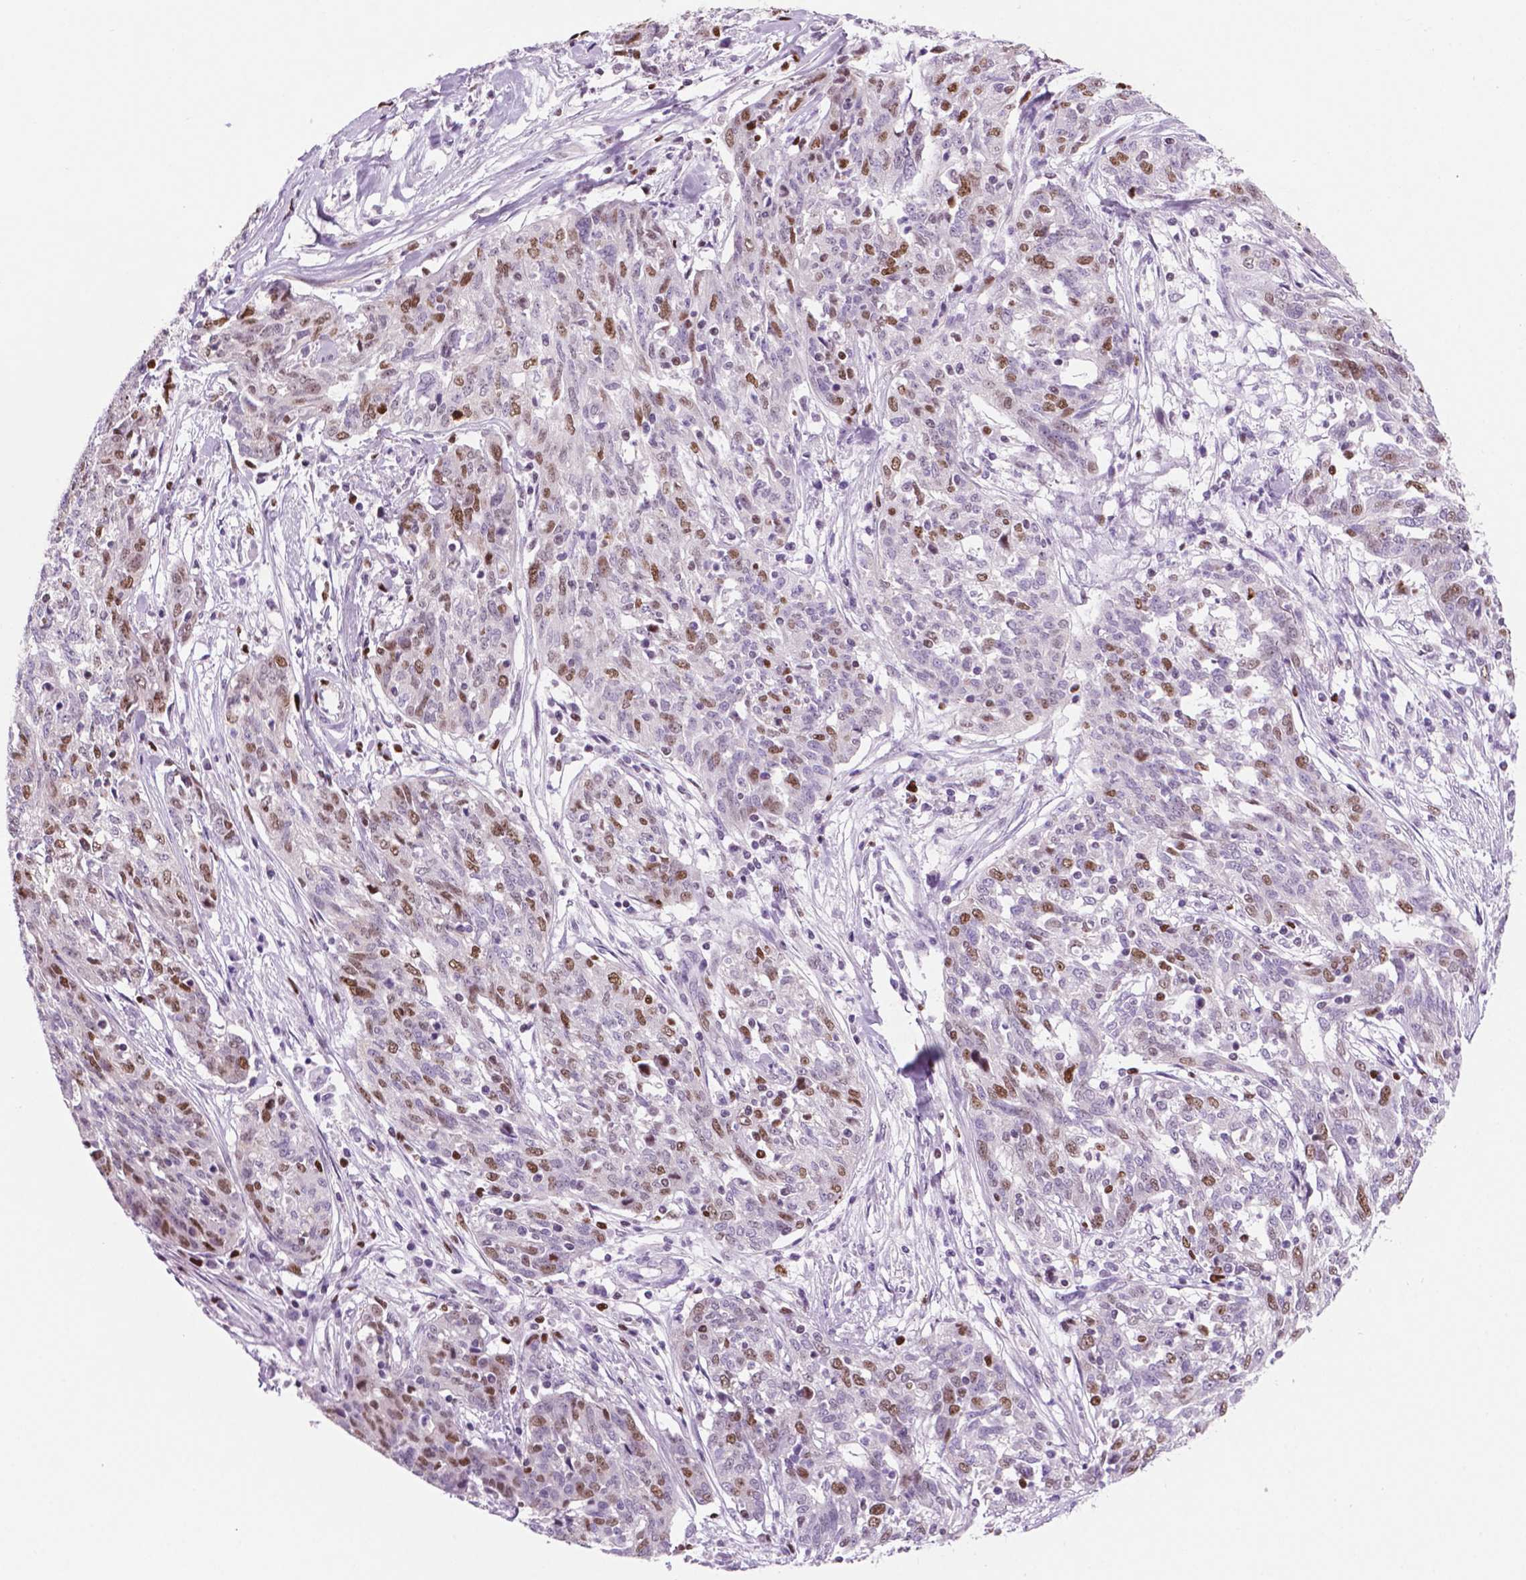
{"staining": {"intensity": "moderate", "quantity": "25%-75%", "location": "nuclear"}, "tissue": "ovarian cancer", "cell_type": "Tumor cells", "image_type": "cancer", "snomed": [{"axis": "morphology", "description": "Cystadenocarcinoma, serous, NOS"}, {"axis": "topography", "description": "Ovary"}], "caption": "Immunohistochemistry image of neoplastic tissue: ovarian cancer (serous cystadenocarcinoma) stained using immunohistochemistry (IHC) exhibits medium levels of moderate protein expression localized specifically in the nuclear of tumor cells, appearing as a nuclear brown color.", "gene": "NCAPH2", "patient": {"sex": "female", "age": 67}}